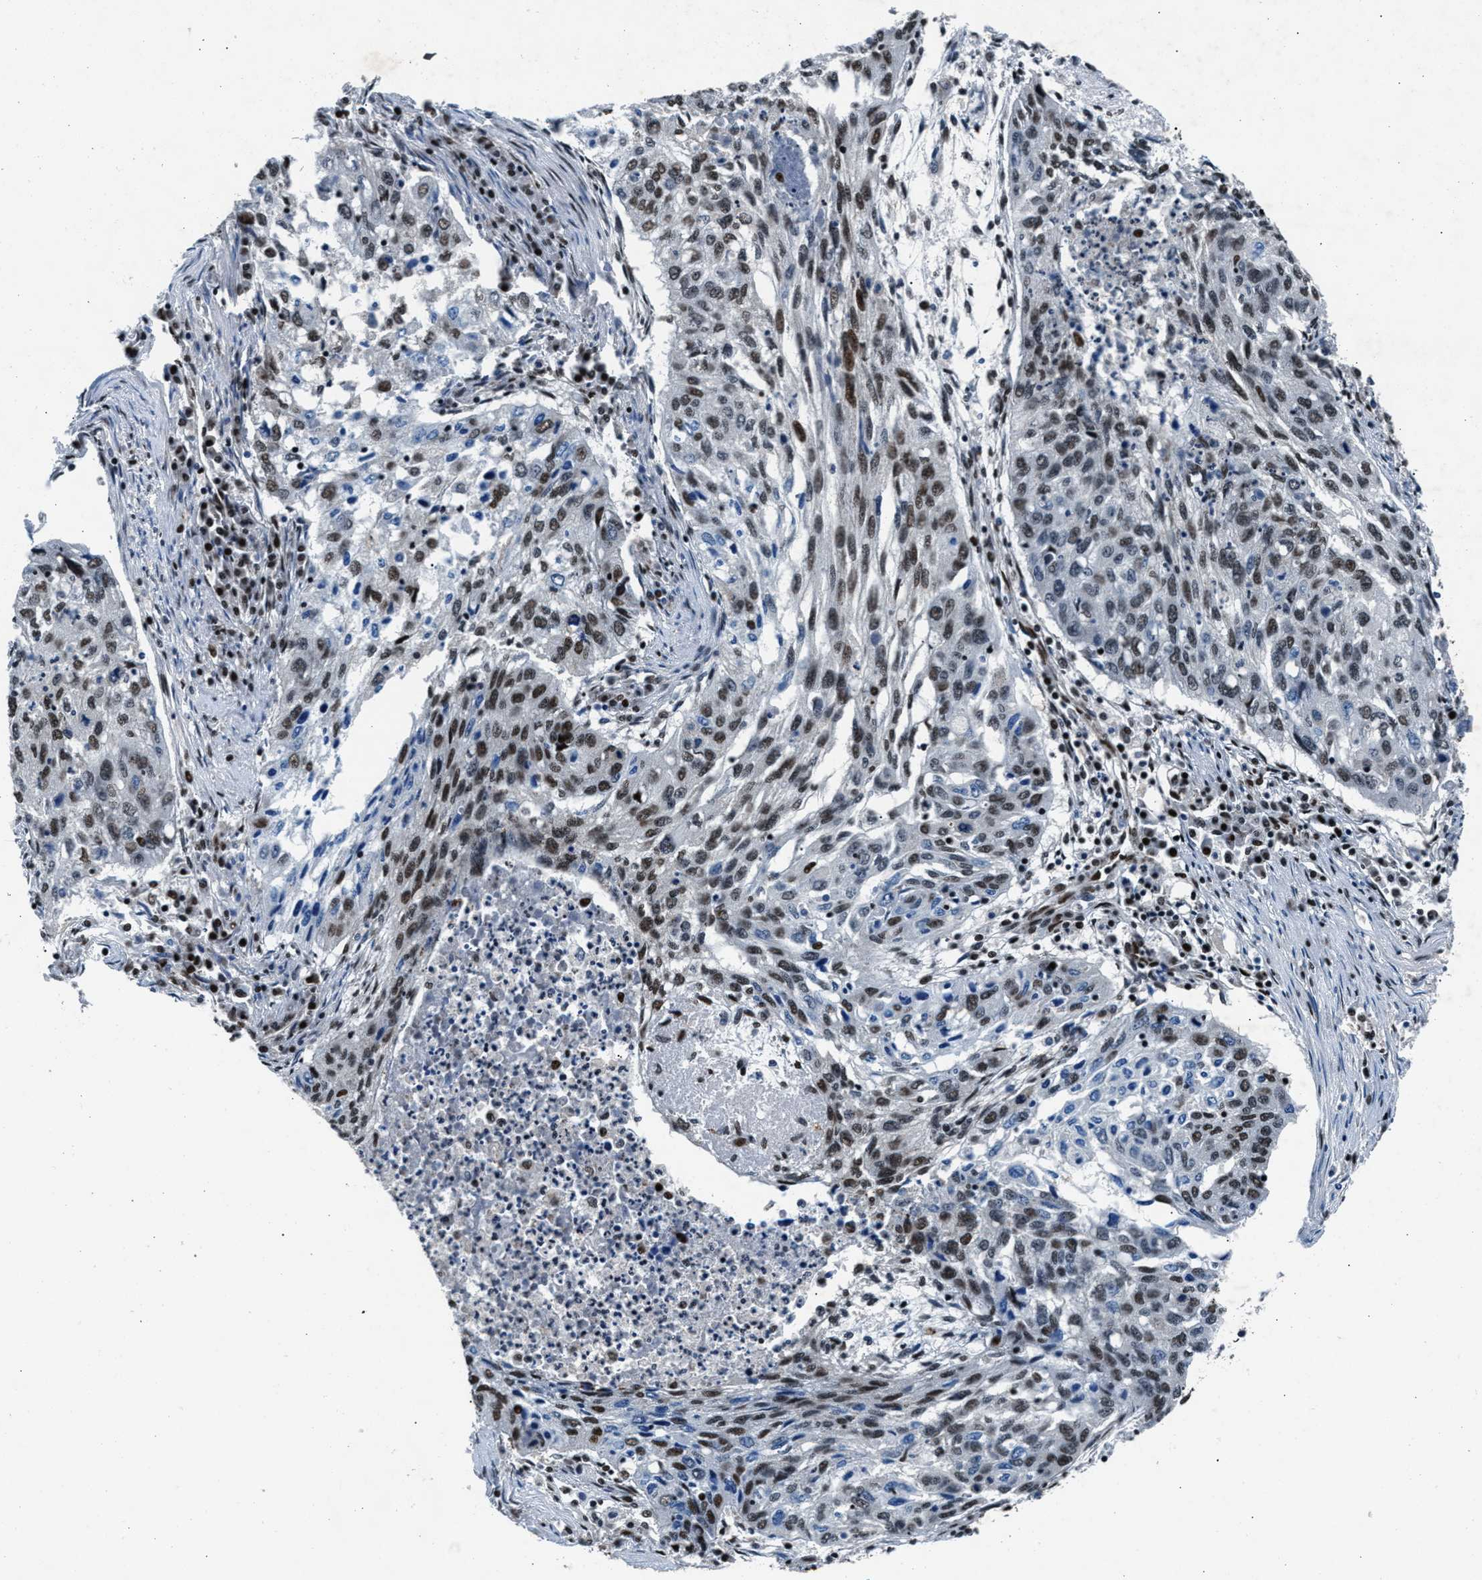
{"staining": {"intensity": "moderate", "quantity": ">75%", "location": "nuclear"}, "tissue": "lung cancer", "cell_type": "Tumor cells", "image_type": "cancer", "snomed": [{"axis": "morphology", "description": "Squamous cell carcinoma, NOS"}, {"axis": "topography", "description": "Lung"}], "caption": "Brown immunohistochemical staining in lung cancer (squamous cell carcinoma) shows moderate nuclear positivity in about >75% of tumor cells.", "gene": "PRRC2B", "patient": {"sex": "female", "age": 63}}